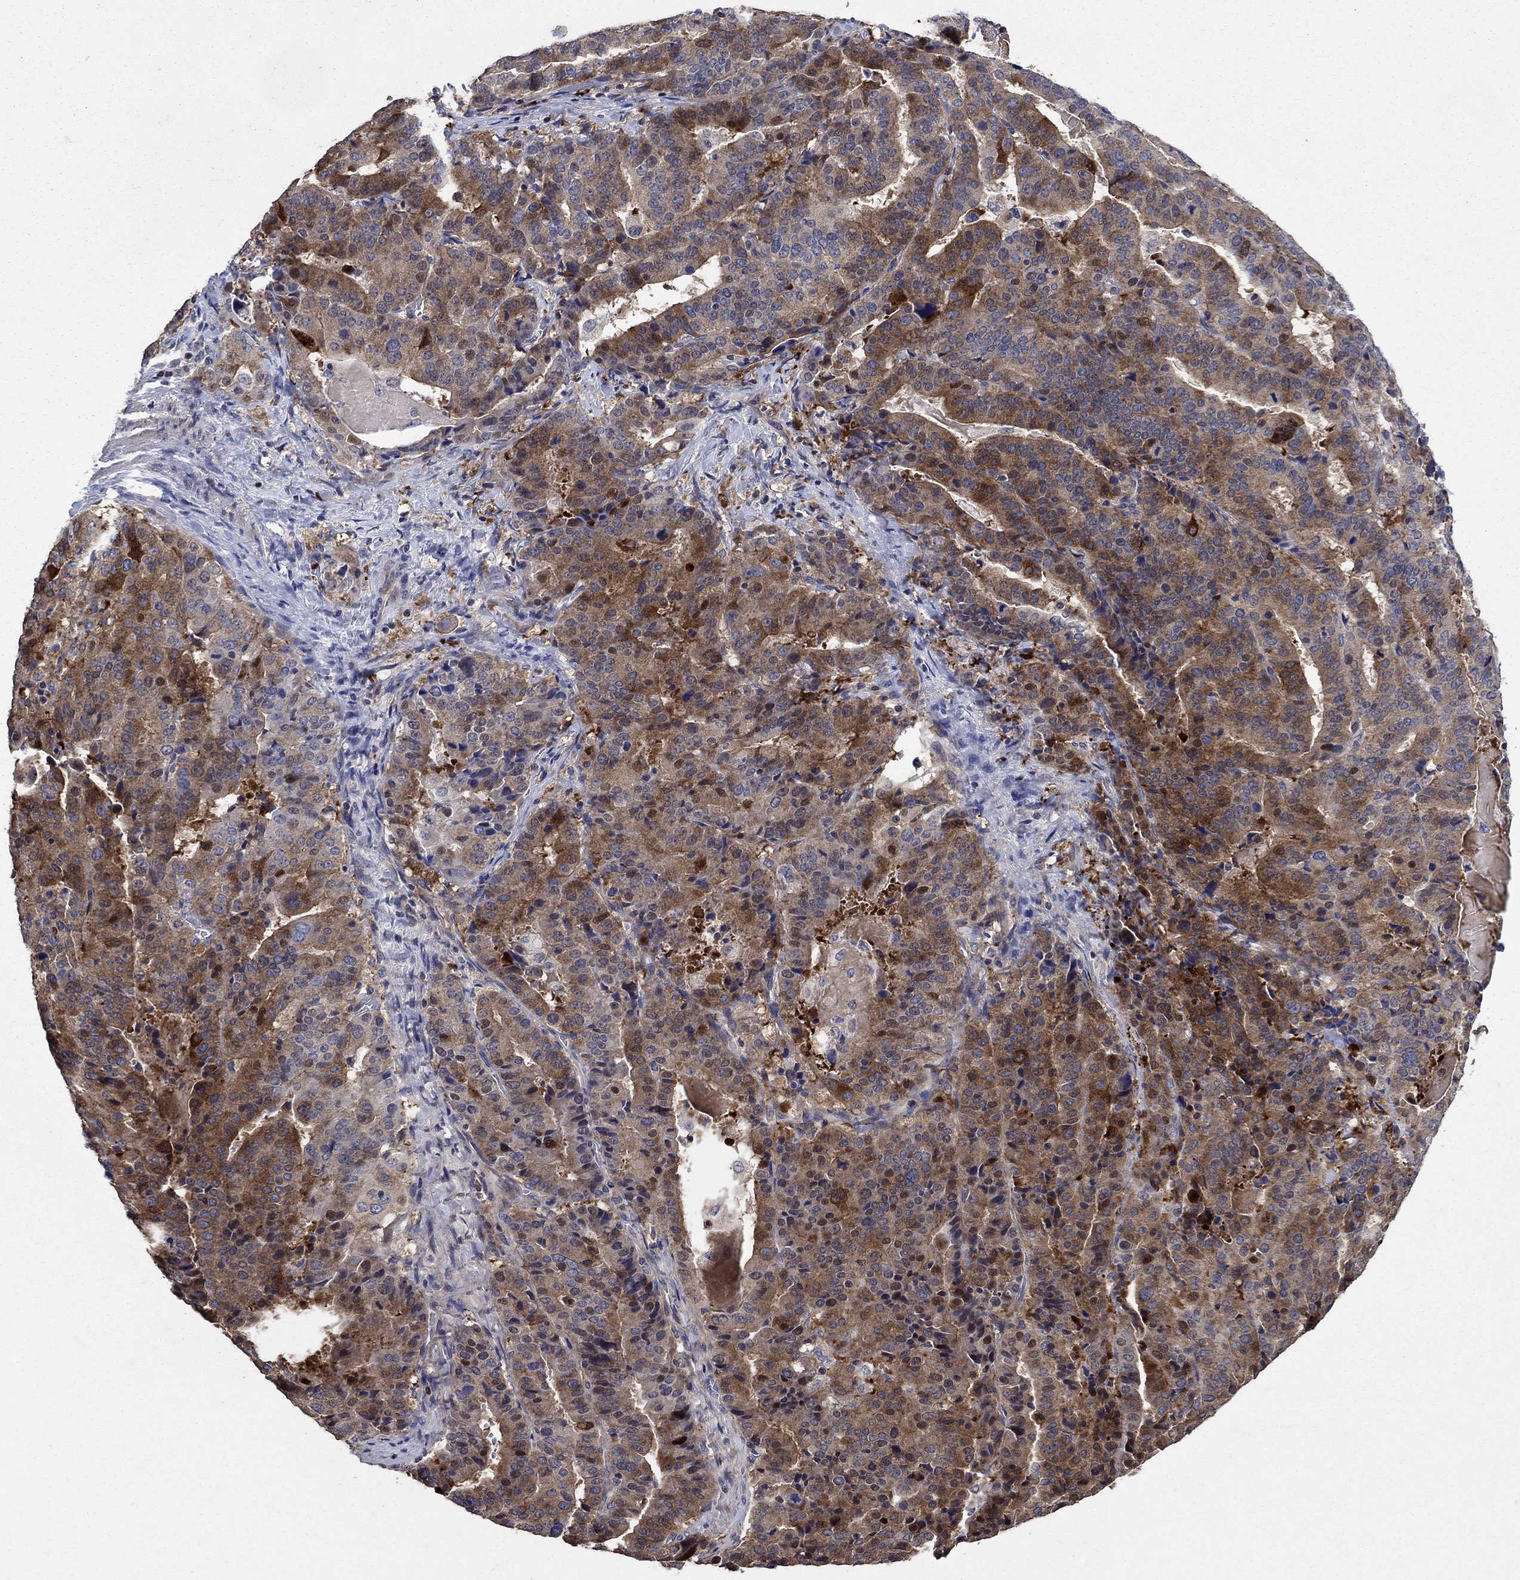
{"staining": {"intensity": "strong", "quantity": ">75%", "location": "cytoplasmic/membranous"}, "tissue": "stomach cancer", "cell_type": "Tumor cells", "image_type": "cancer", "snomed": [{"axis": "morphology", "description": "Adenocarcinoma, NOS"}, {"axis": "topography", "description": "Stomach"}], "caption": "Immunohistochemistry of human stomach adenocarcinoma shows high levels of strong cytoplasmic/membranous positivity in about >75% of tumor cells.", "gene": "DVL1", "patient": {"sex": "male", "age": 48}}